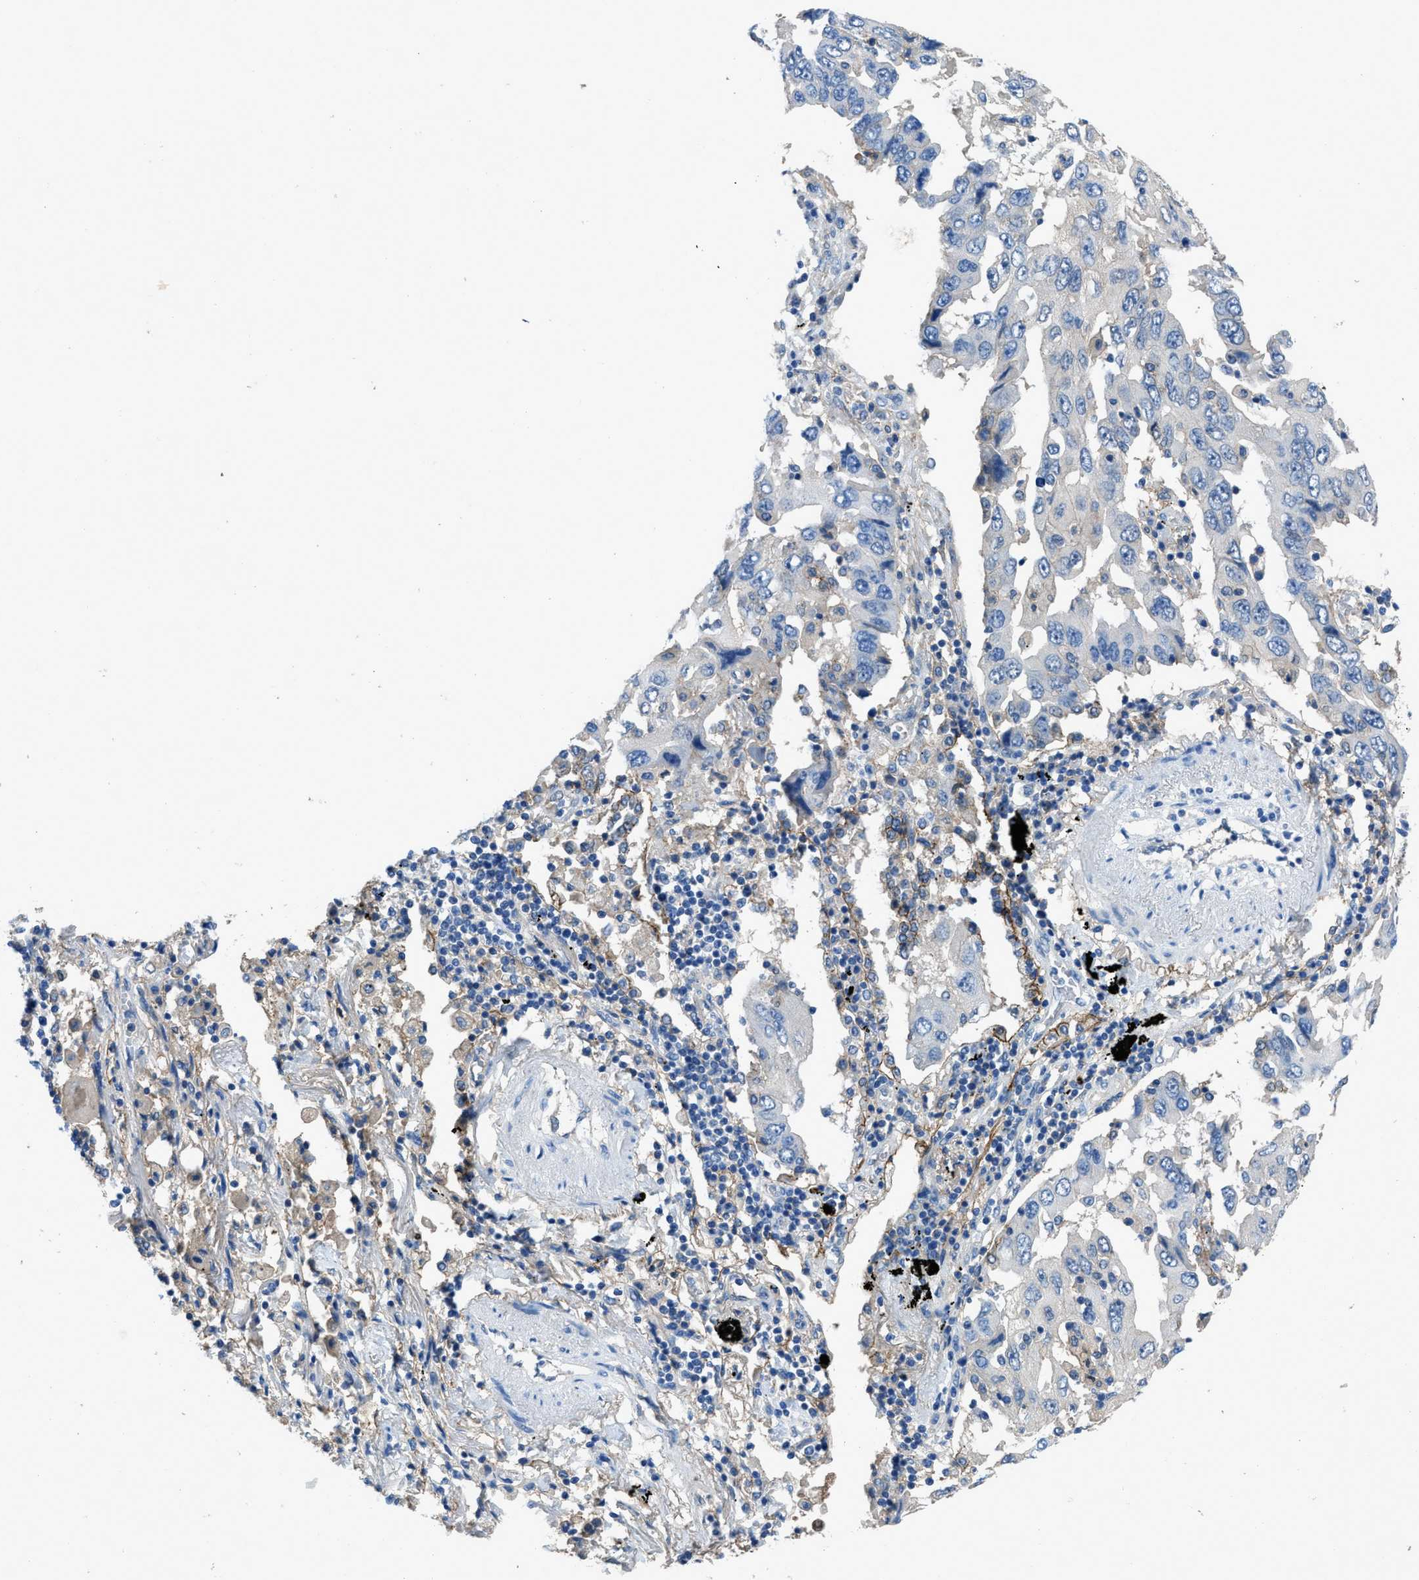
{"staining": {"intensity": "negative", "quantity": "none", "location": "none"}, "tissue": "lung cancer", "cell_type": "Tumor cells", "image_type": "cancer", "snomed": [{"axis": "morphology", "description": "Adenocarcinoma, NOS"}, {"axis": "topography", "description": "Lung"}], "caption": "Lung cancer (adenocarcinoma) stained for a protein using immunohistochemistry (IHC) displays no staining tumor cells.", "gene": "PTGFRN", "patient": {"sex": "female", "age": 65}}